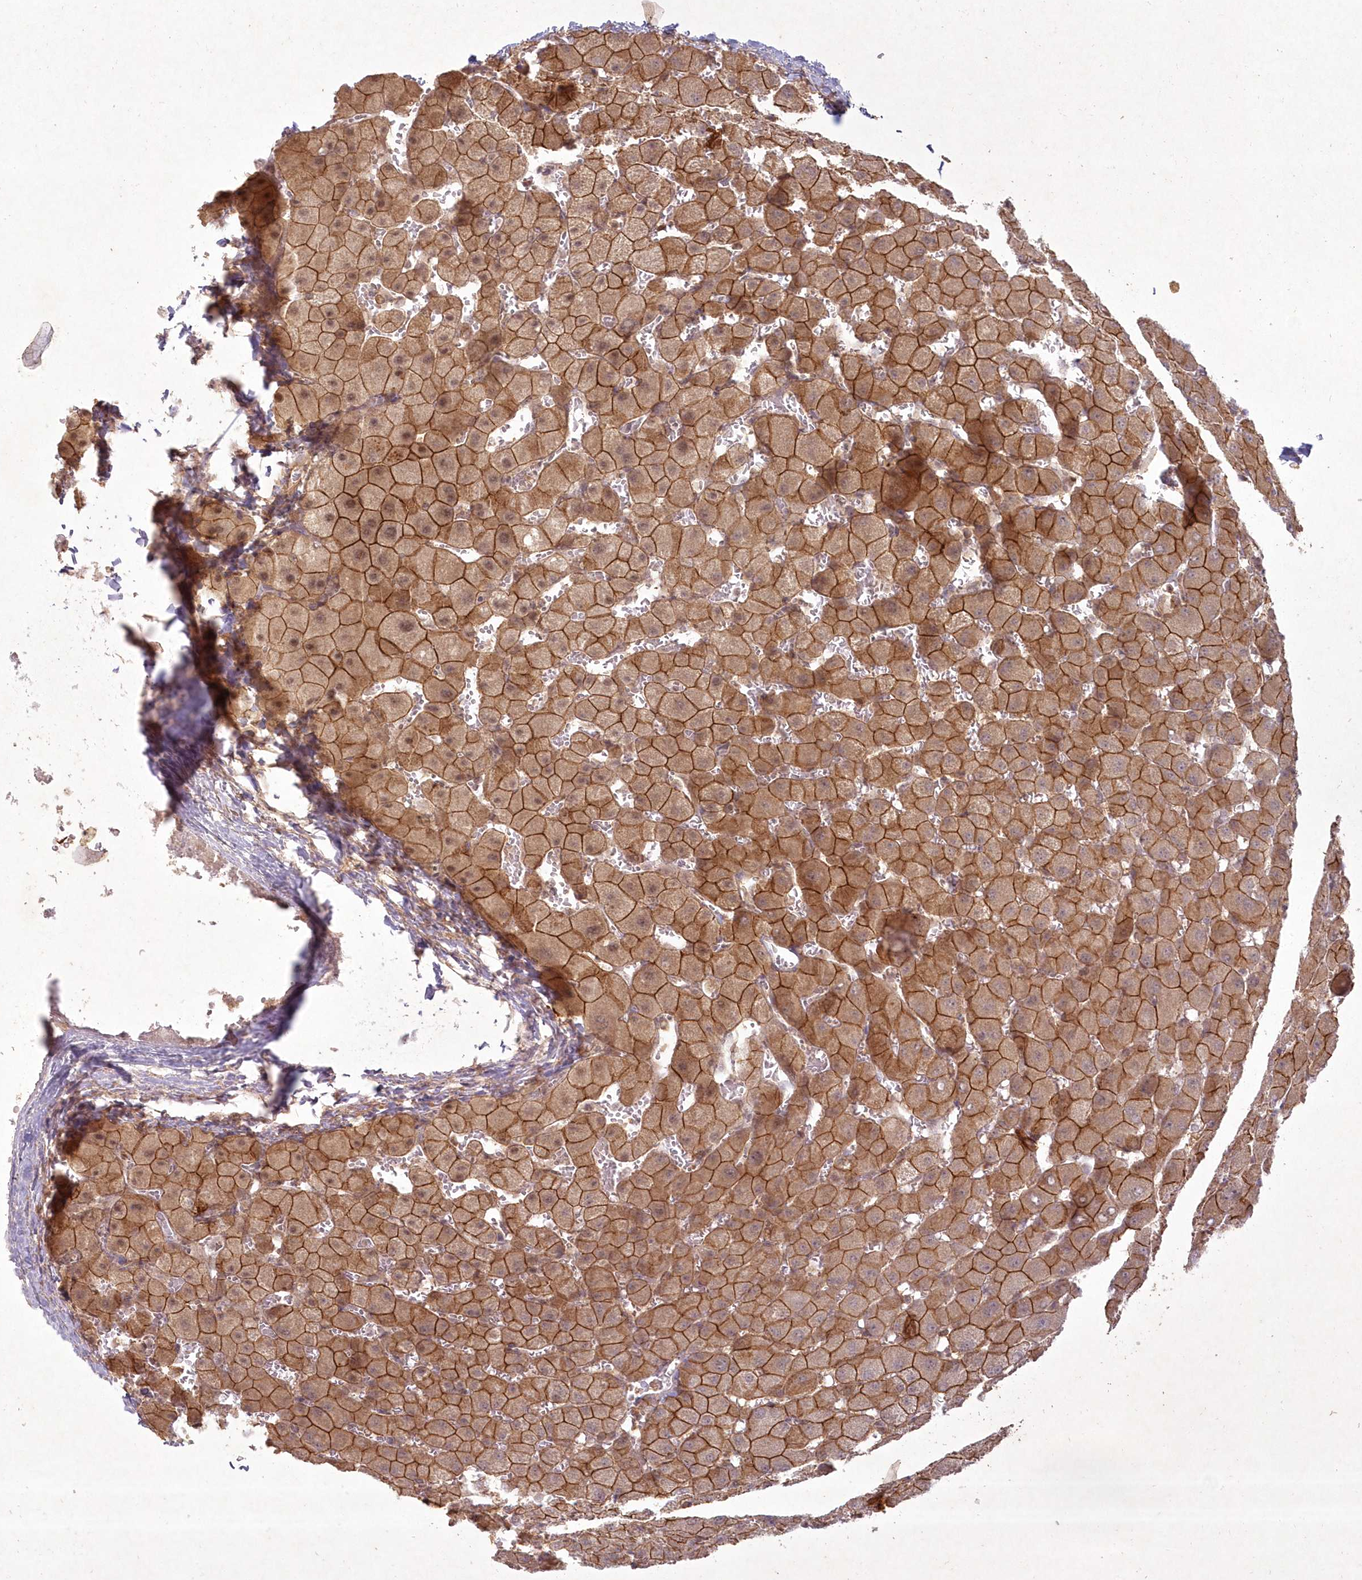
{"staining": {"intensity": "strong", "quantity": ">75%", "location": "cytoplasmic/membranous,nuclear"}, "tissue": "liver", "cell_type": "Hepatocytes", "image_type": "normal", "snomed": [{"axis": "morphology", "description": "Normal tissue, NOS"}, {"axis": "topography", "description": "Liver"}], "caption": "Hepatocytes exhibit high levels of strong cytoplasmic/membranous,nuclear expression in about >75% of cells in normal human liver.", "gene": "TOGARAM2", "patient": {"sex": "female", "age": 63}}